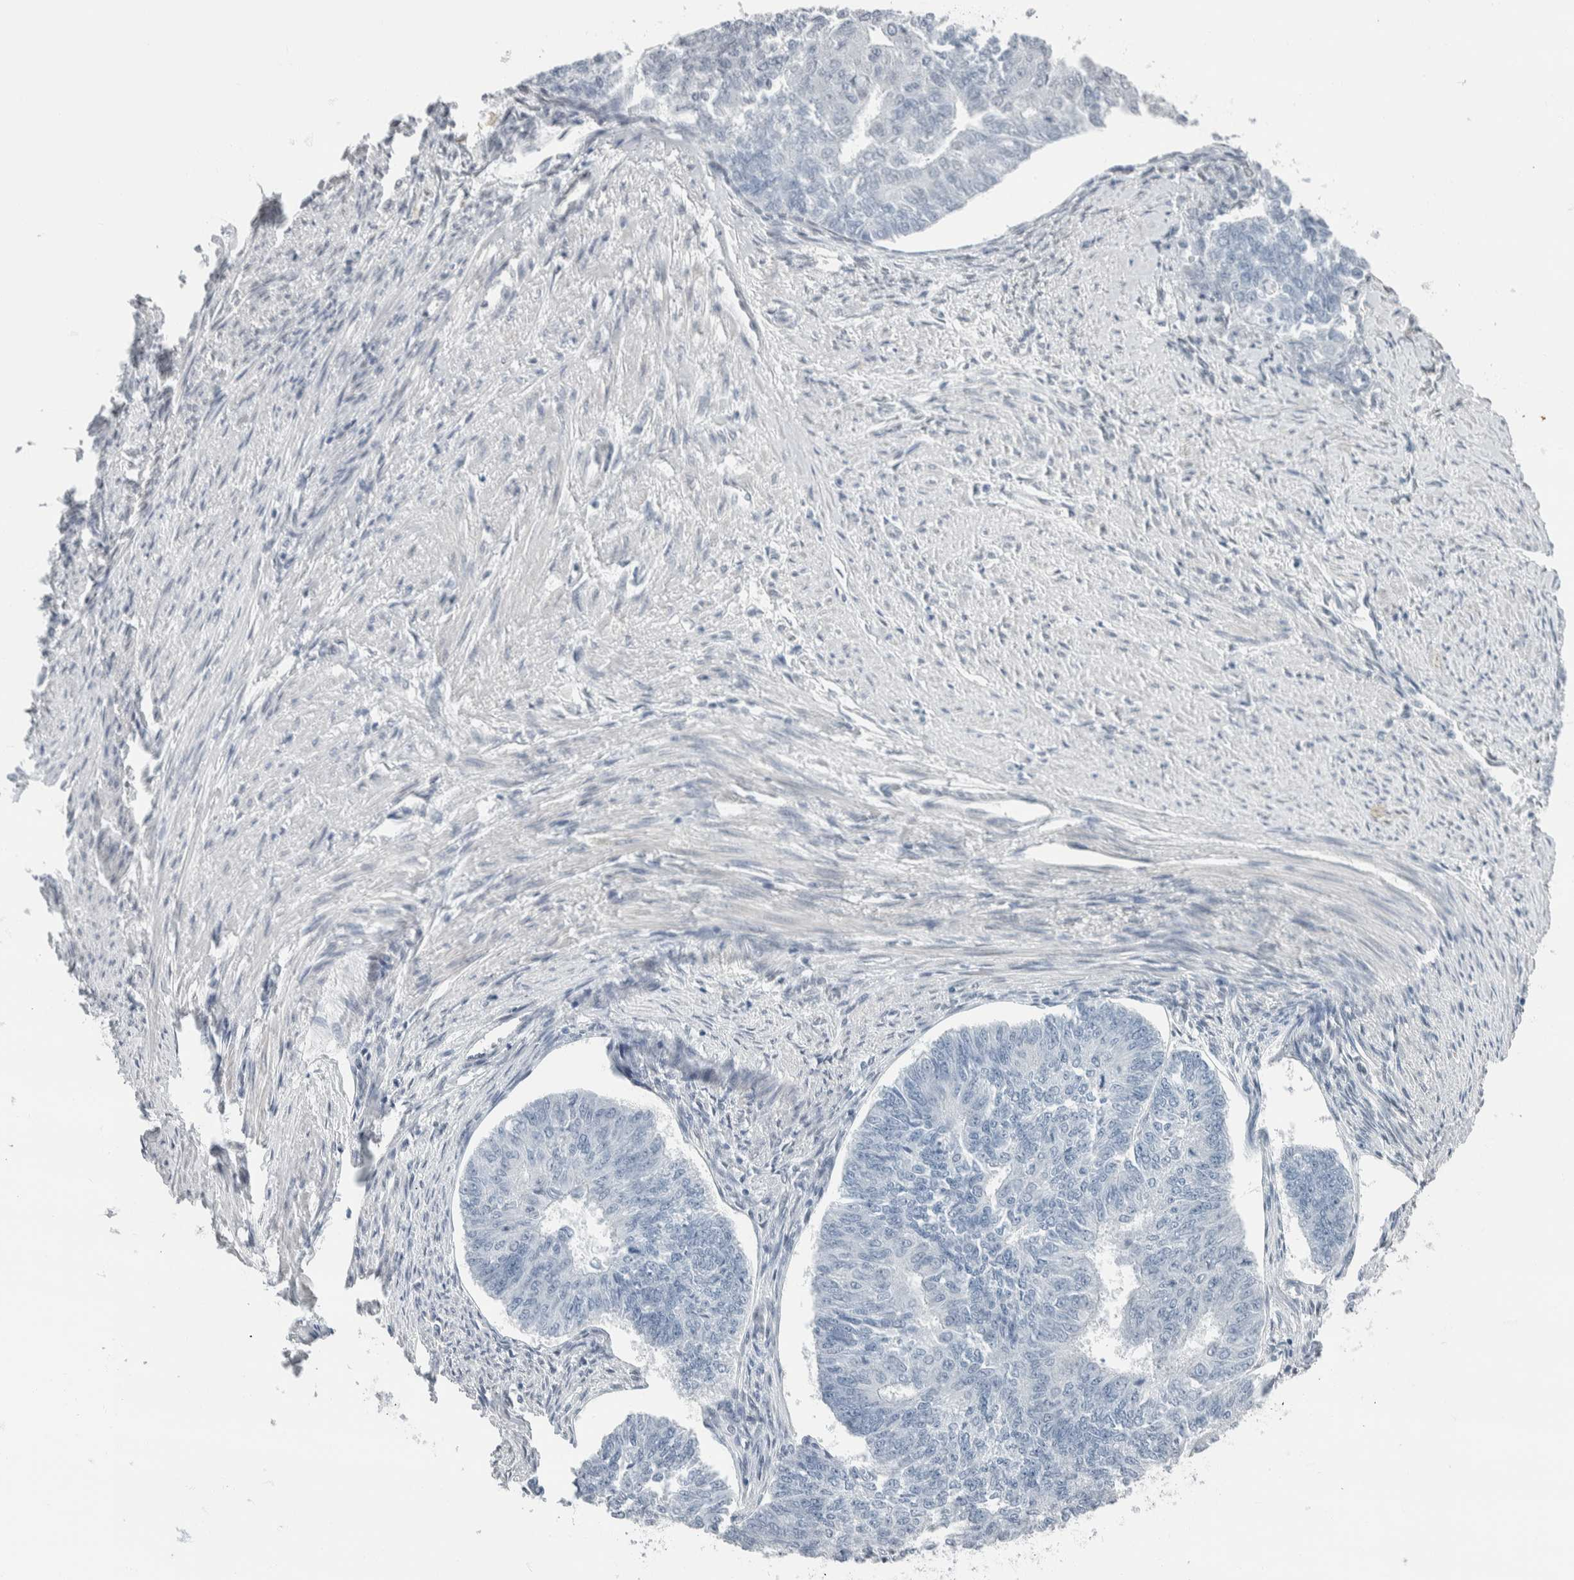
{"staining": {"intensity": "negative", "quantity": "none", "location": "none"}, "tissue": "endometrial cancer", "cell_type": "Tumor cells", "image_type": "cancer", "snomed": [{"axis": "morphology", "description": "Adenocarcinoma, NOS"}, {"axis": "topography", "description": "Endometrium"}], "caption": "Immunohistochemistry (IHC) histopathology image of neoplastic tissue: endometrial adenocarcinoma stained with DAB (3,3'-diaminobenzidine) displays no significant protein staining in tumor cells.", "gene": "NEFM", "patient": {"sex": "female", "age": 32}}